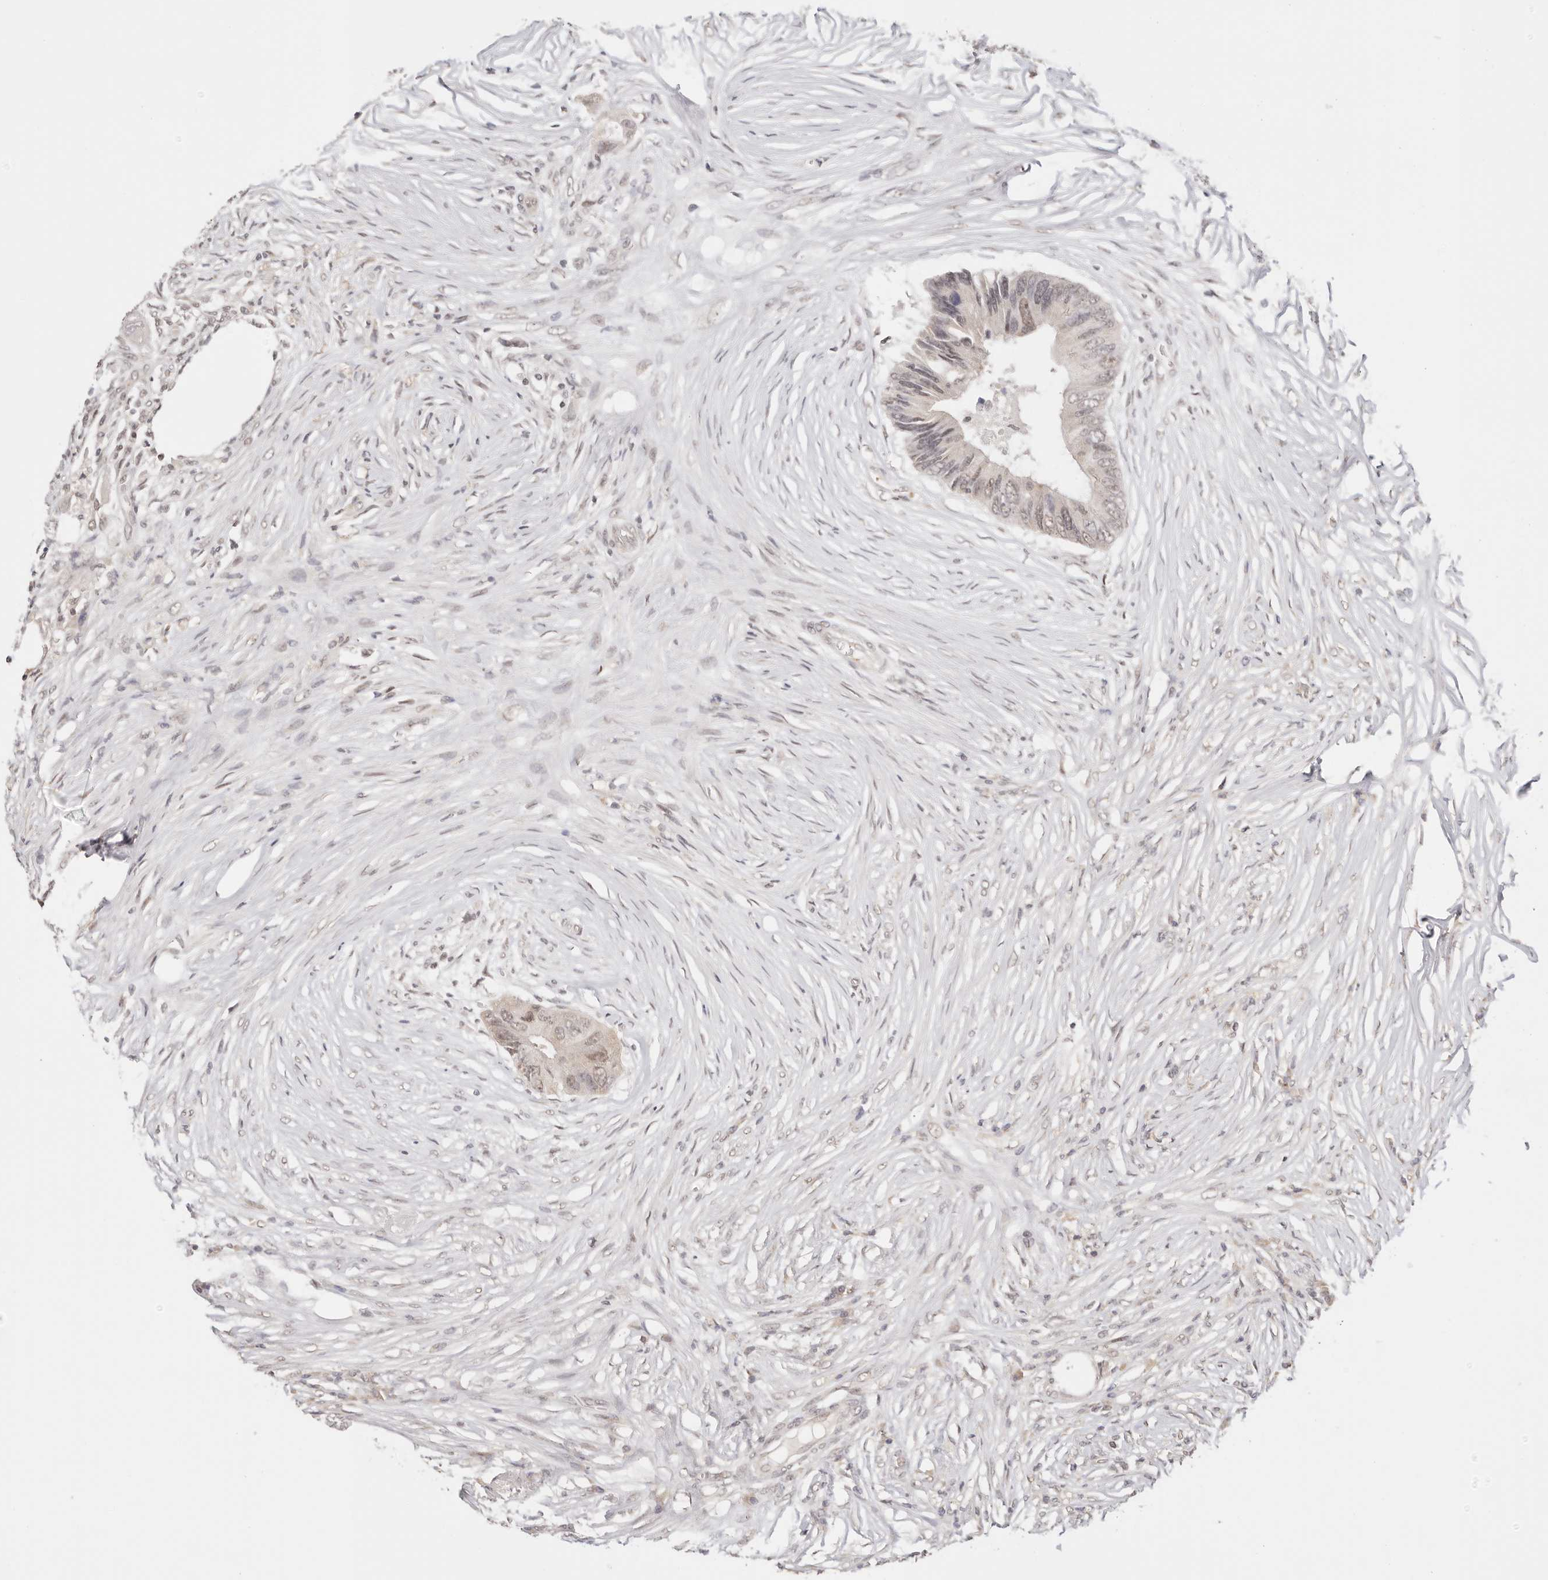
{"staining": {"intensity": "weak", "quantity": ">75%", "location": "nuclear"}, "tissue": "colorectal cancer", "cell_type": "Tumor cells", "image_type": "cancer", "snomed": [{"axis": "morphology", "description": "Adenocarcinoma, NOS"}, {"axis": "topography", "description": "Colon"}], "caption": "The histopathology image shows staining of colorectal cancer, revealing weak nuclear protein positivity (brown color) within tumor cells.", "gene": "RFC3", "patient": {"sex": "male", "age": 71}}